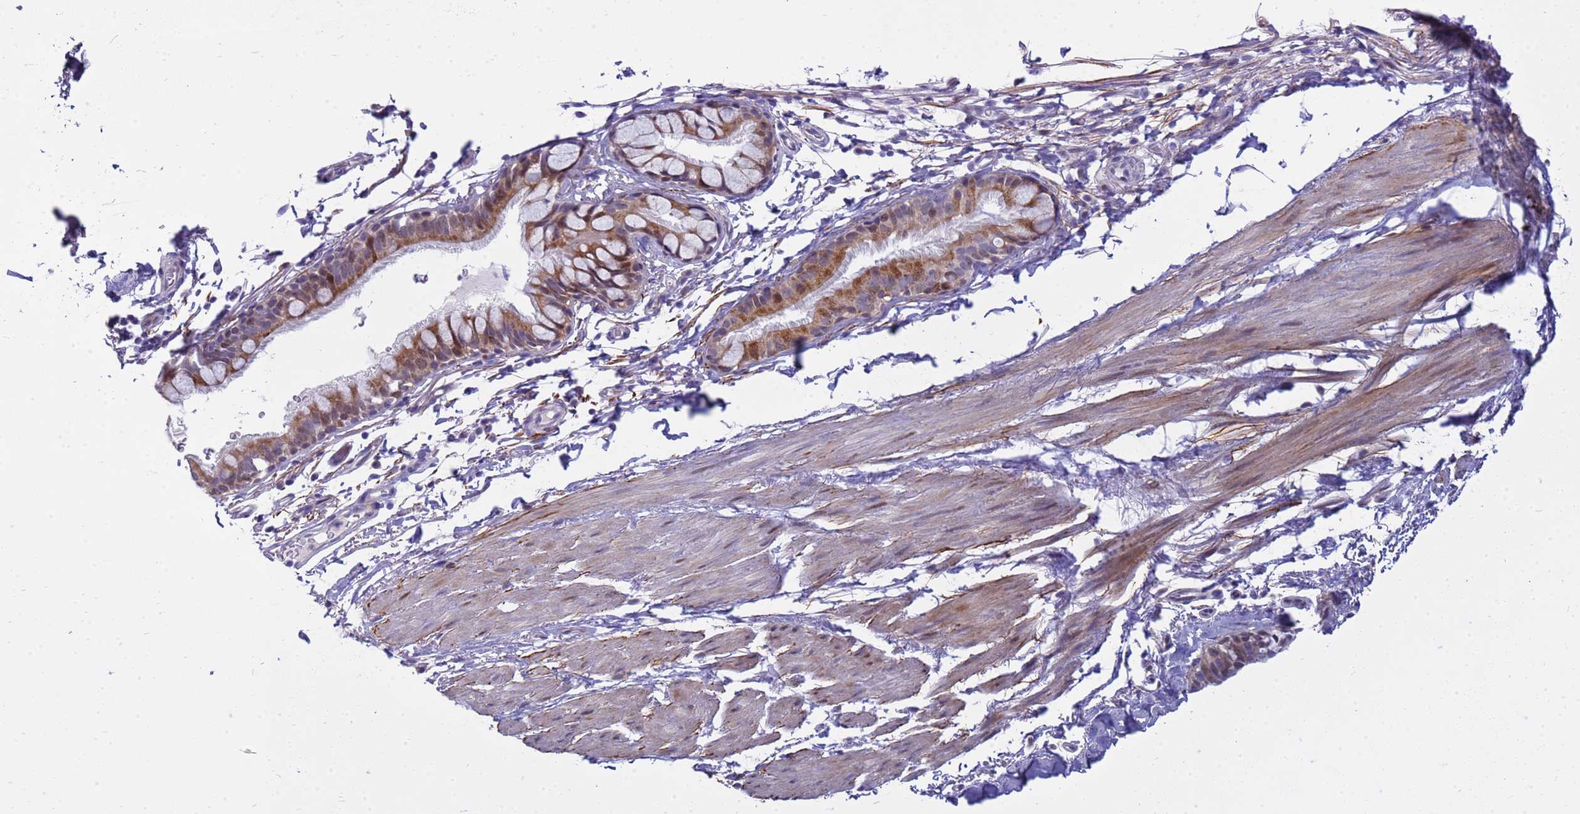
{"staining": {"intensity": "strong", "quantity": ">75%", "location": "cytoplasmic/membranous"}, "tissue": "bronchus", "cell_type": "Respiratory epithelial cells", "image_type": "normal", "snomed": [{"axis": "morphology", "description": "Normal tissue, NOS"}, {"axis": "topography", "description": "Cartilage tissue"}], "caption": "A high amount of strong cytoplasmic/membranous positivity is seen in approximately >75% of respiratory epithelial cells in normal bronchus. The protein is shown in brown color, while the nuclei are stained blue.", "gene": "LRATD1", "patient": {"sex": "male", "age": 63}}